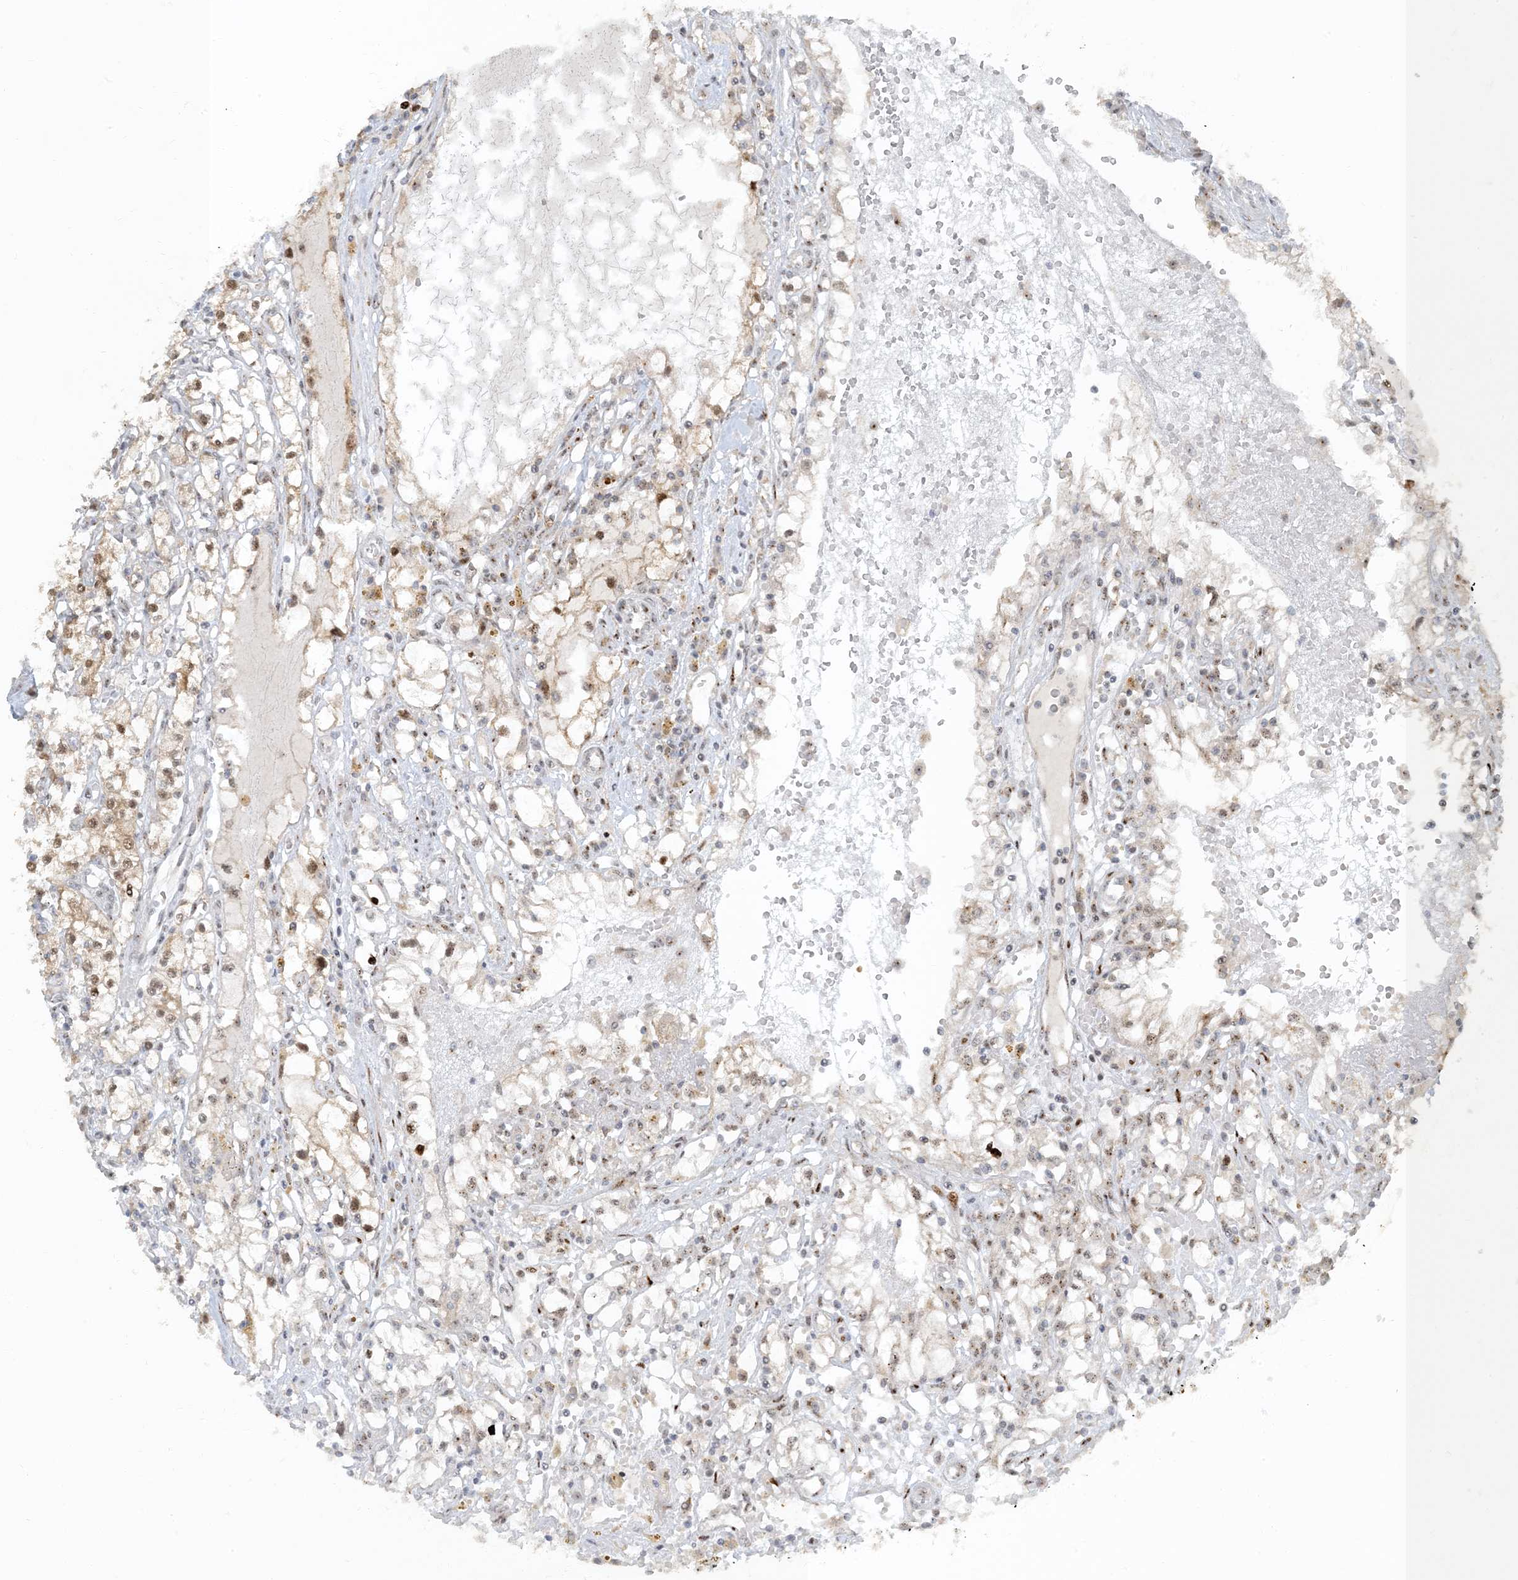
{"staining": {"intensity": "moderate", "quantity": "25%-75%", "location": "cytoplasmic/membranous,nuclear"}, "tissue": "renal cancer", "cell_type": "Tumor cells", "image_type": "cancer", "snomed": [{"axis": "morphology", "description": "Adenocarcinoma, NOS"}, {"axis": "topography", "description": "Kidney"}], "caption": "Protein staining of renal cancer (adenocarcinoma) tissue demonstrates moderate cytoplasmic/membranous and nuclear expression in about 25%-75% of tumor cells.", "gene": "MBD1", "patient": {"sex": "male", "age": 56}}